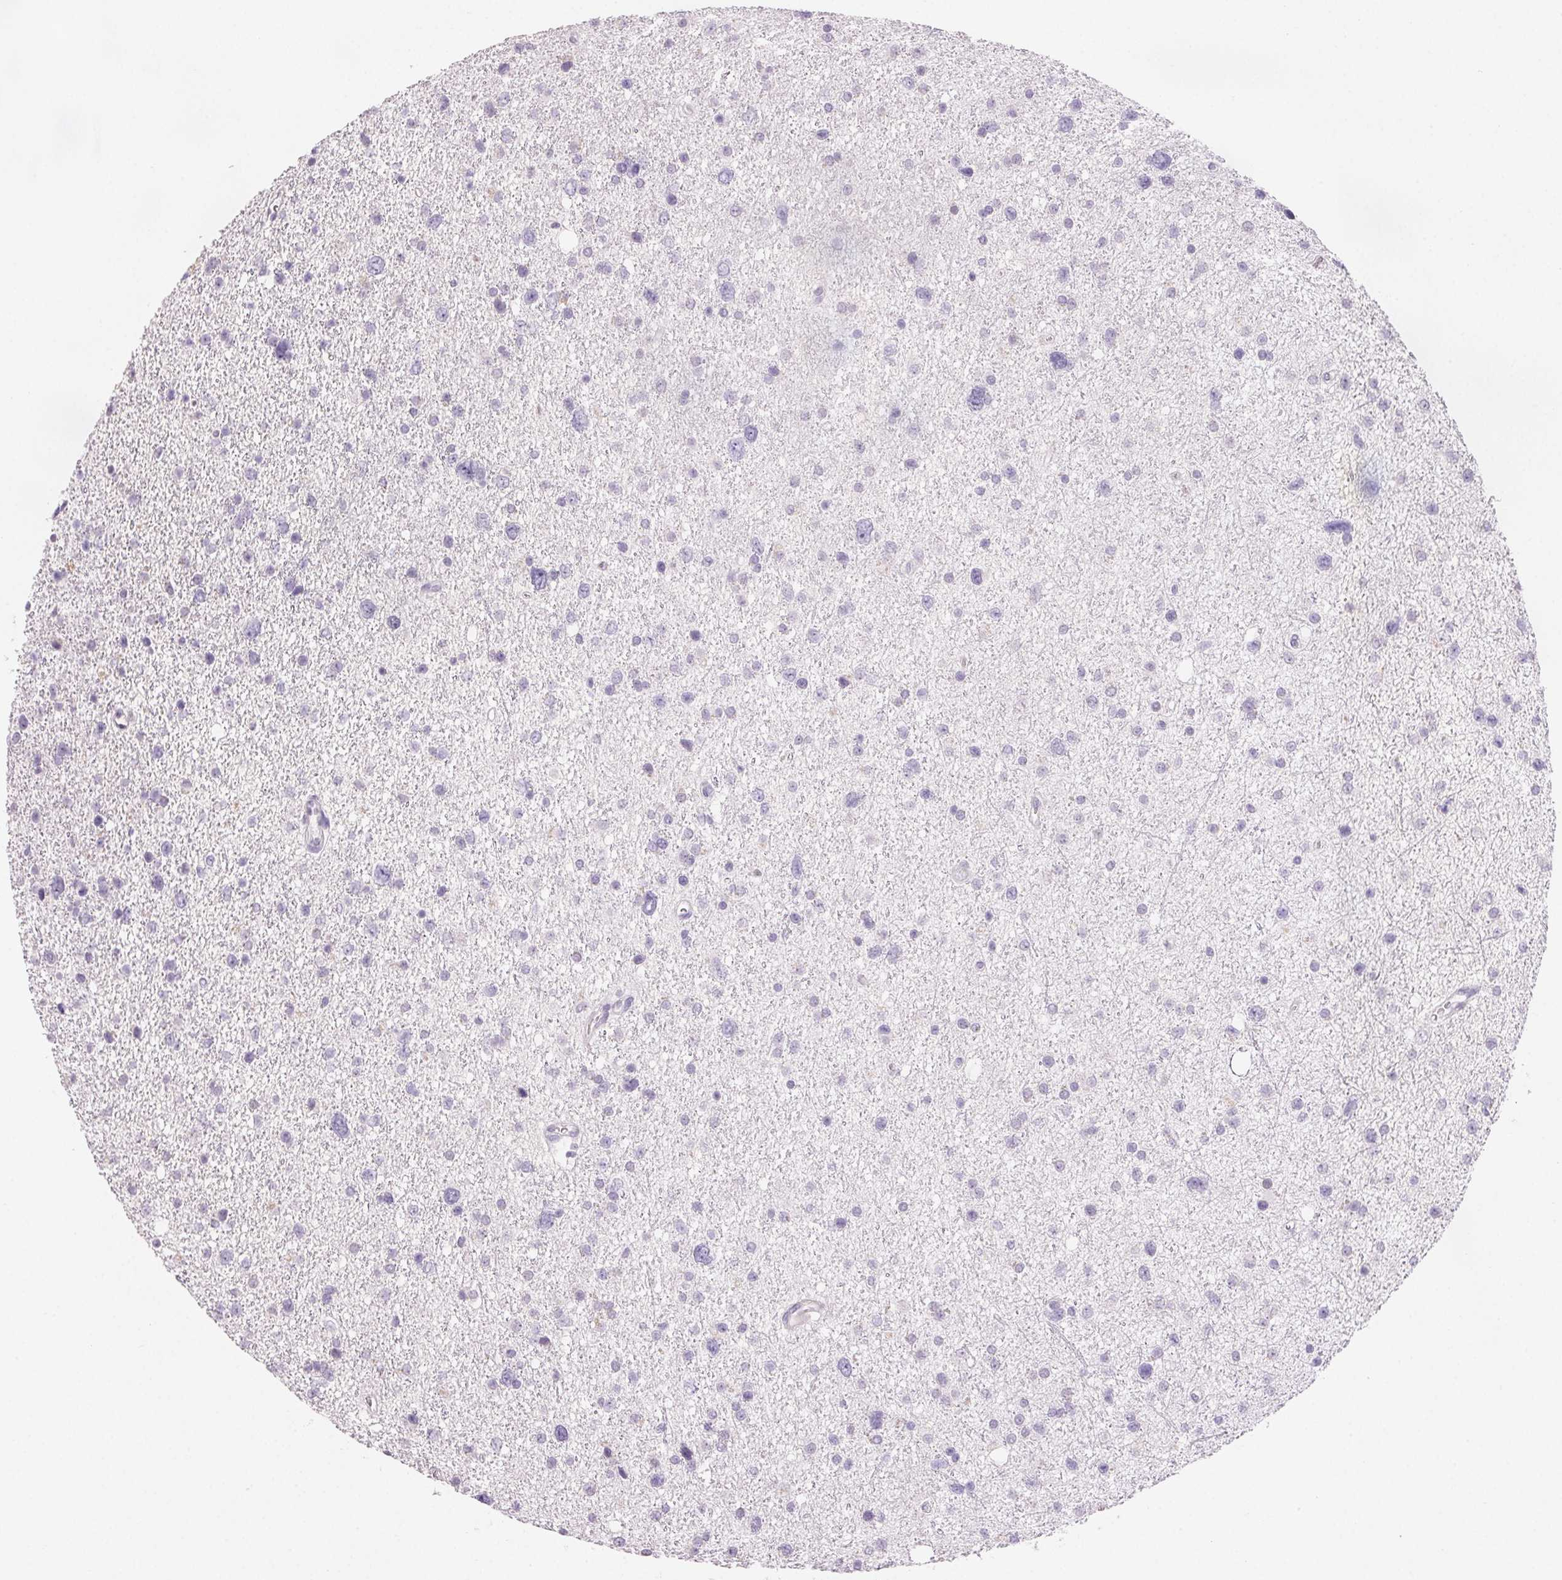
{"staining": {"intensity": "negative", "quantity": "none", "location": "none"}, "tissue": "glioma", "cell_type": "Tumor cells", "image_type": "cancer", "snomed": [{"axis": "morphology", "description": "Glioma, malignant, Low grade"}, {"axis": "topography", "description": "Brain"}], "caption": "This is a photomicrograph of immunohistochemistry (IHC) staining of glioma, which shows no staining in tumor cells.", "gene": "BPIFB2", "patient": {"sex": "female", "age": 55}}